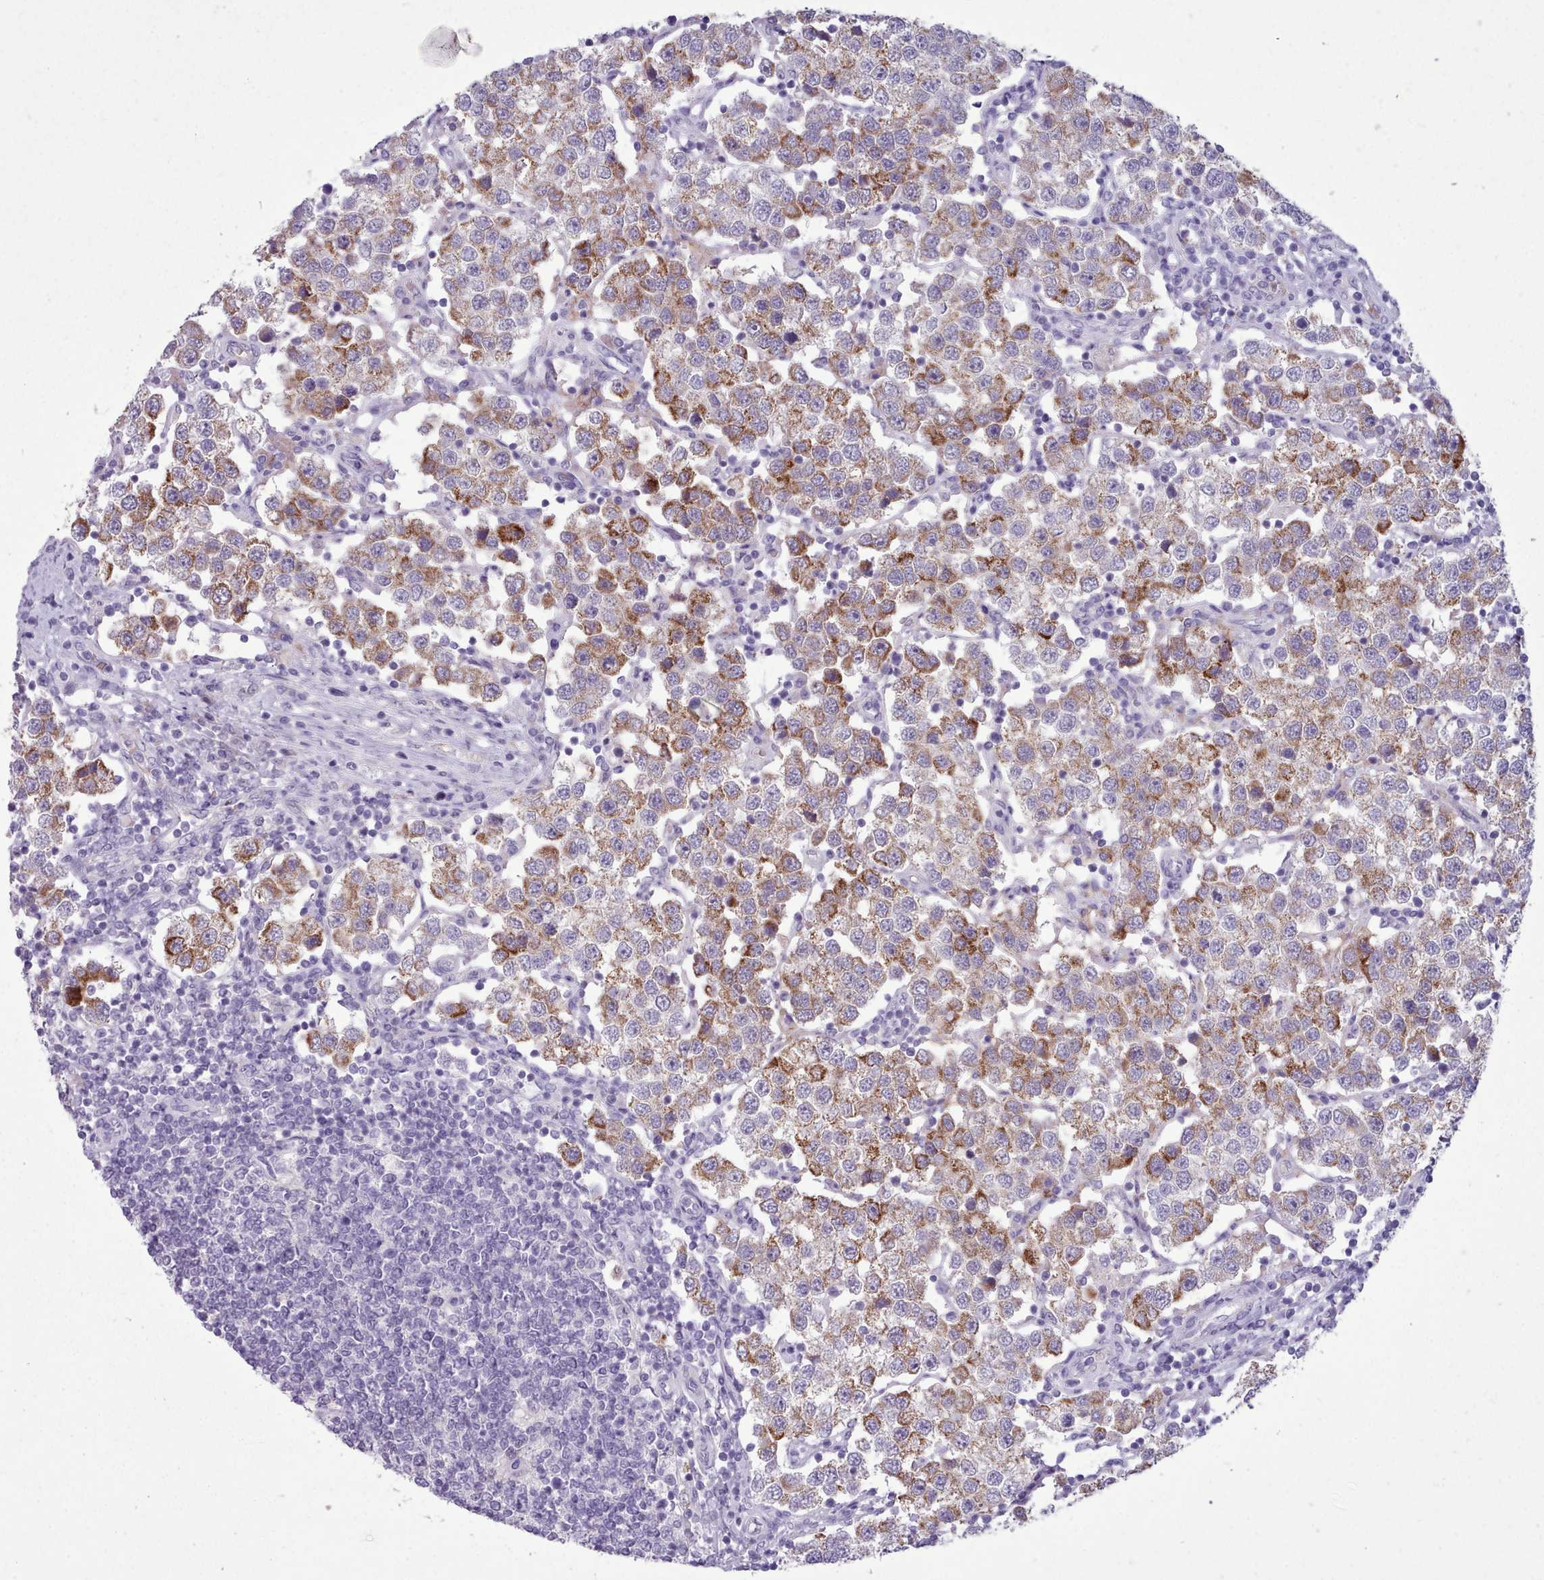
{"staining": {"intensity": "moderate", "quantity": ">75%", "location": "cytoplasmic/membranous"}, "tissue": "testis cancer", "cell_type": "Tumor cells", "image_type": "cancer", "snomed": [{"axis": "morphology", "description": "Seminoma, NOS"}, {"axis": "topography", "description": "Testis"}], "caption": "Testis cancer (seminoma) was stained to show a protein in brown. There is medium levels of moderate cytoplasmic/membranous staining in about >75% of tumor cells.", "gene": "AK4", "patient": {"sex": "male", "age": 37}}